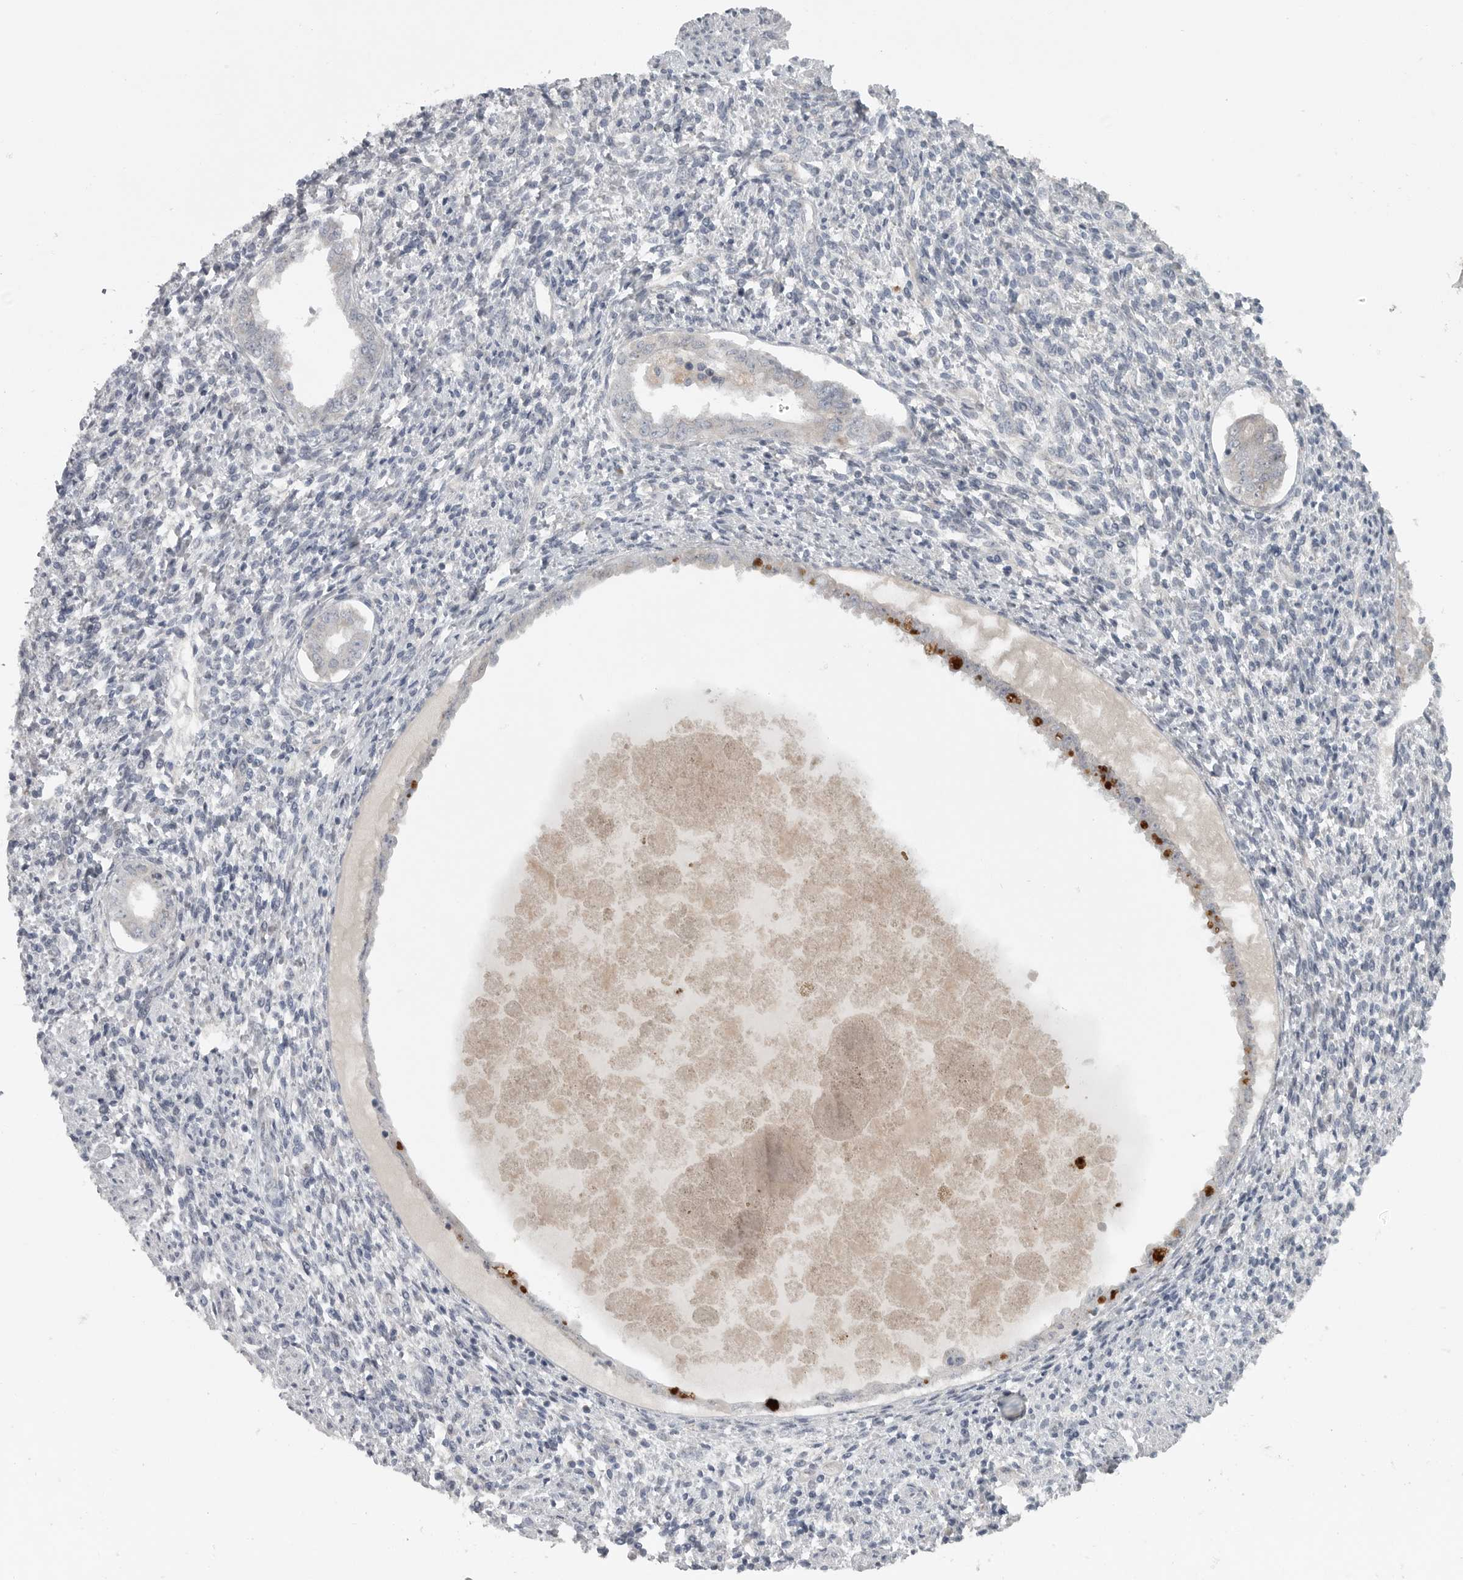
{"staining": {"intensity": "negative", "quantity": "none", "location": "none"}, "tissue": "endometrium", "cell_type": "Cells in endometrial stroma", "image_type": "normal", "snomed": [{"axis": "morphology", "description": "Normal tissue, NOS"}, {"axis": "topography", "description": "Endometrium"}], "caption": "Immunohistochemistry photomicrograph of normal endometrium: endometrium stained with DAB exhibits no significant protein positivity in cells in endometrial stroma.", "gene": "PHF13", "patient": {"sex": "female", "age": 66}}